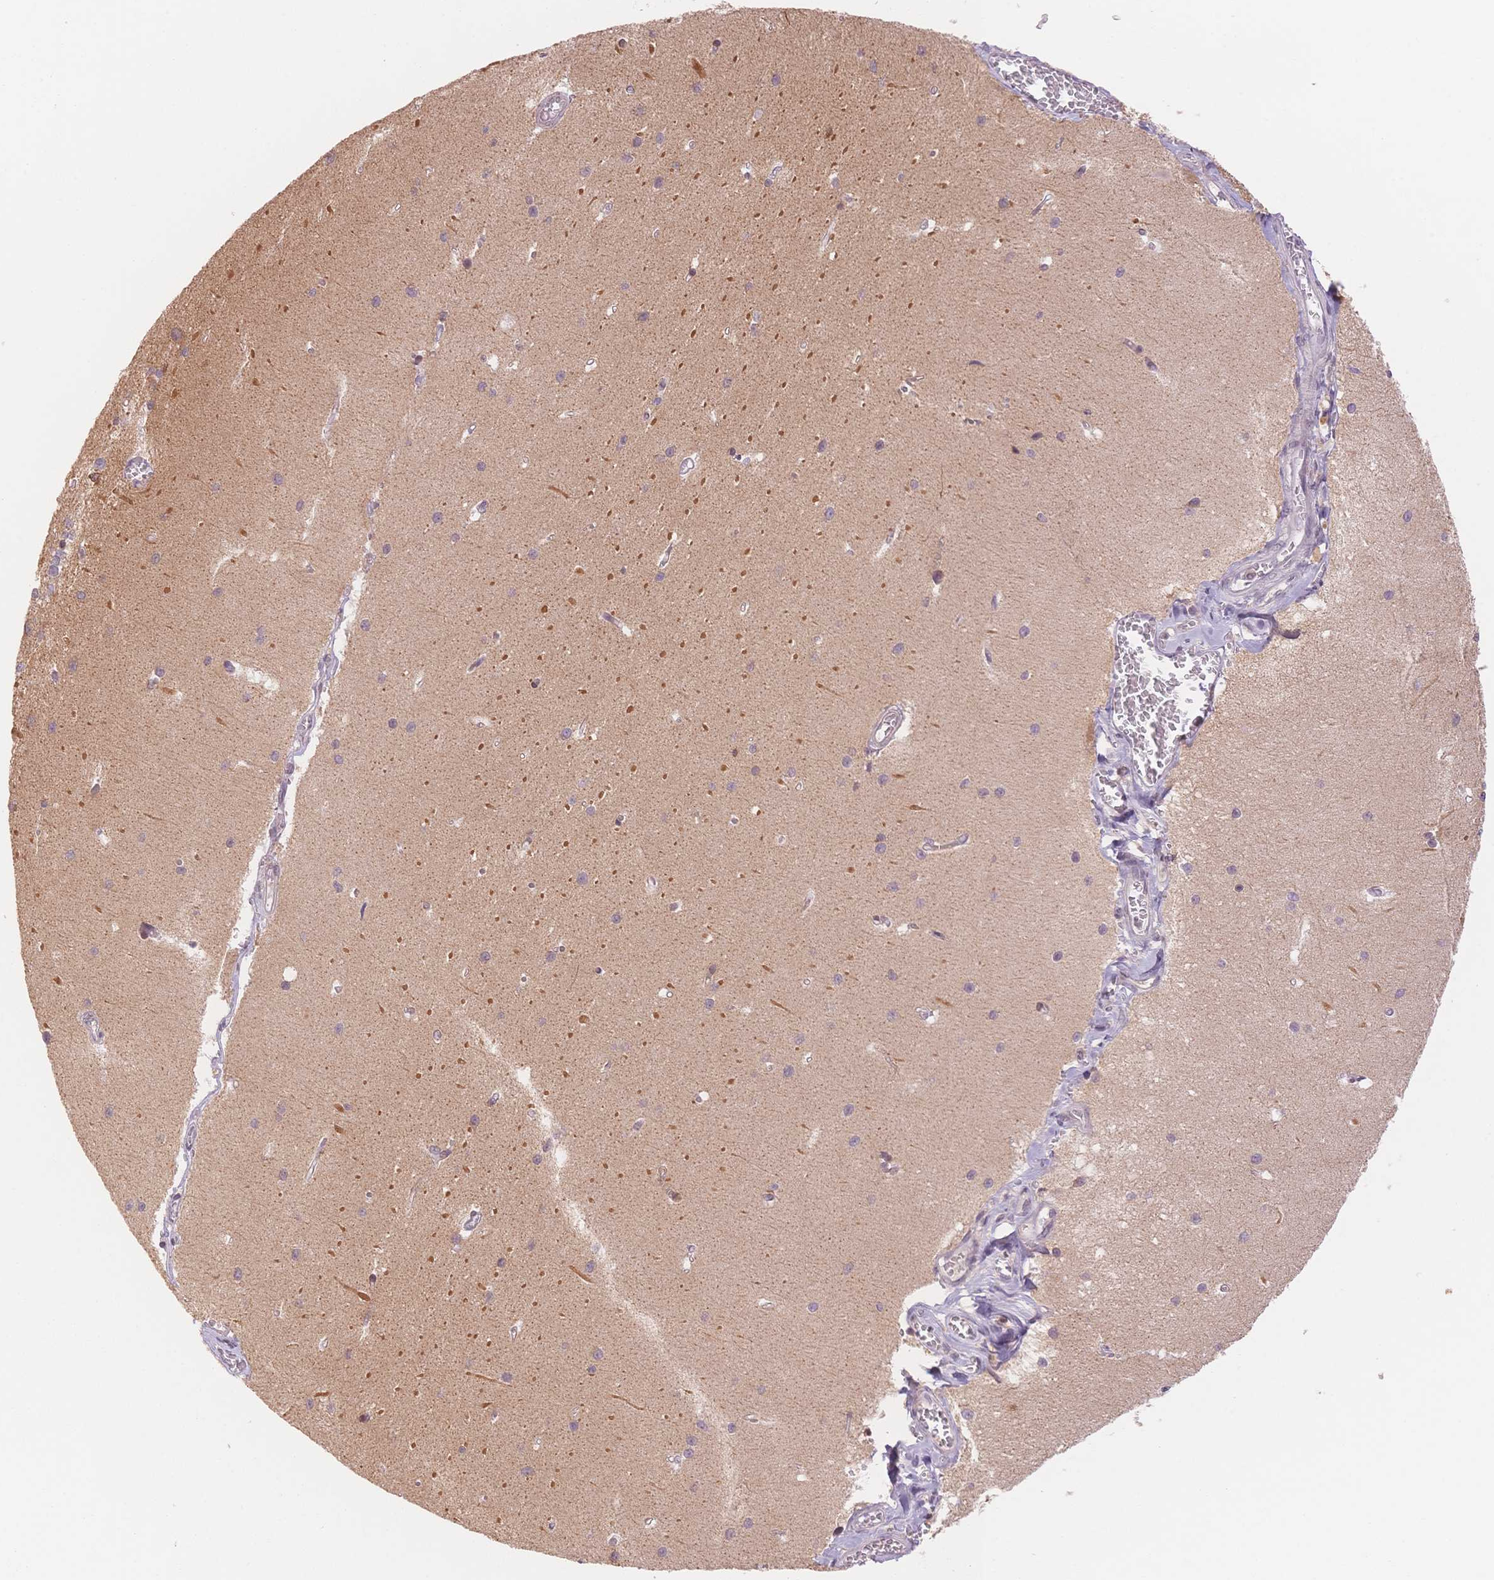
{"staining": {"intensity": "strong", "quantity": "25%-75%", "location": "cytoplasmic/membranous"}, "tissue": "cerebellum", "cell_type": "Cells in granular layer", "image_type": "normal", "snomed": [{"axis": "morphology", "description": "Normal tissue, NOS"}, {"axis": "topography", "description": "Cerebellum"}], "caption": "DAB immunohistochemical staining of unremarkable cerebellum demonstrates strong cytoplasmic/membranous protein expression in approximately 25%-75% of cells in granular layer.", "gene": "STK39", "patient": {"sex": "male", "age": 37}}